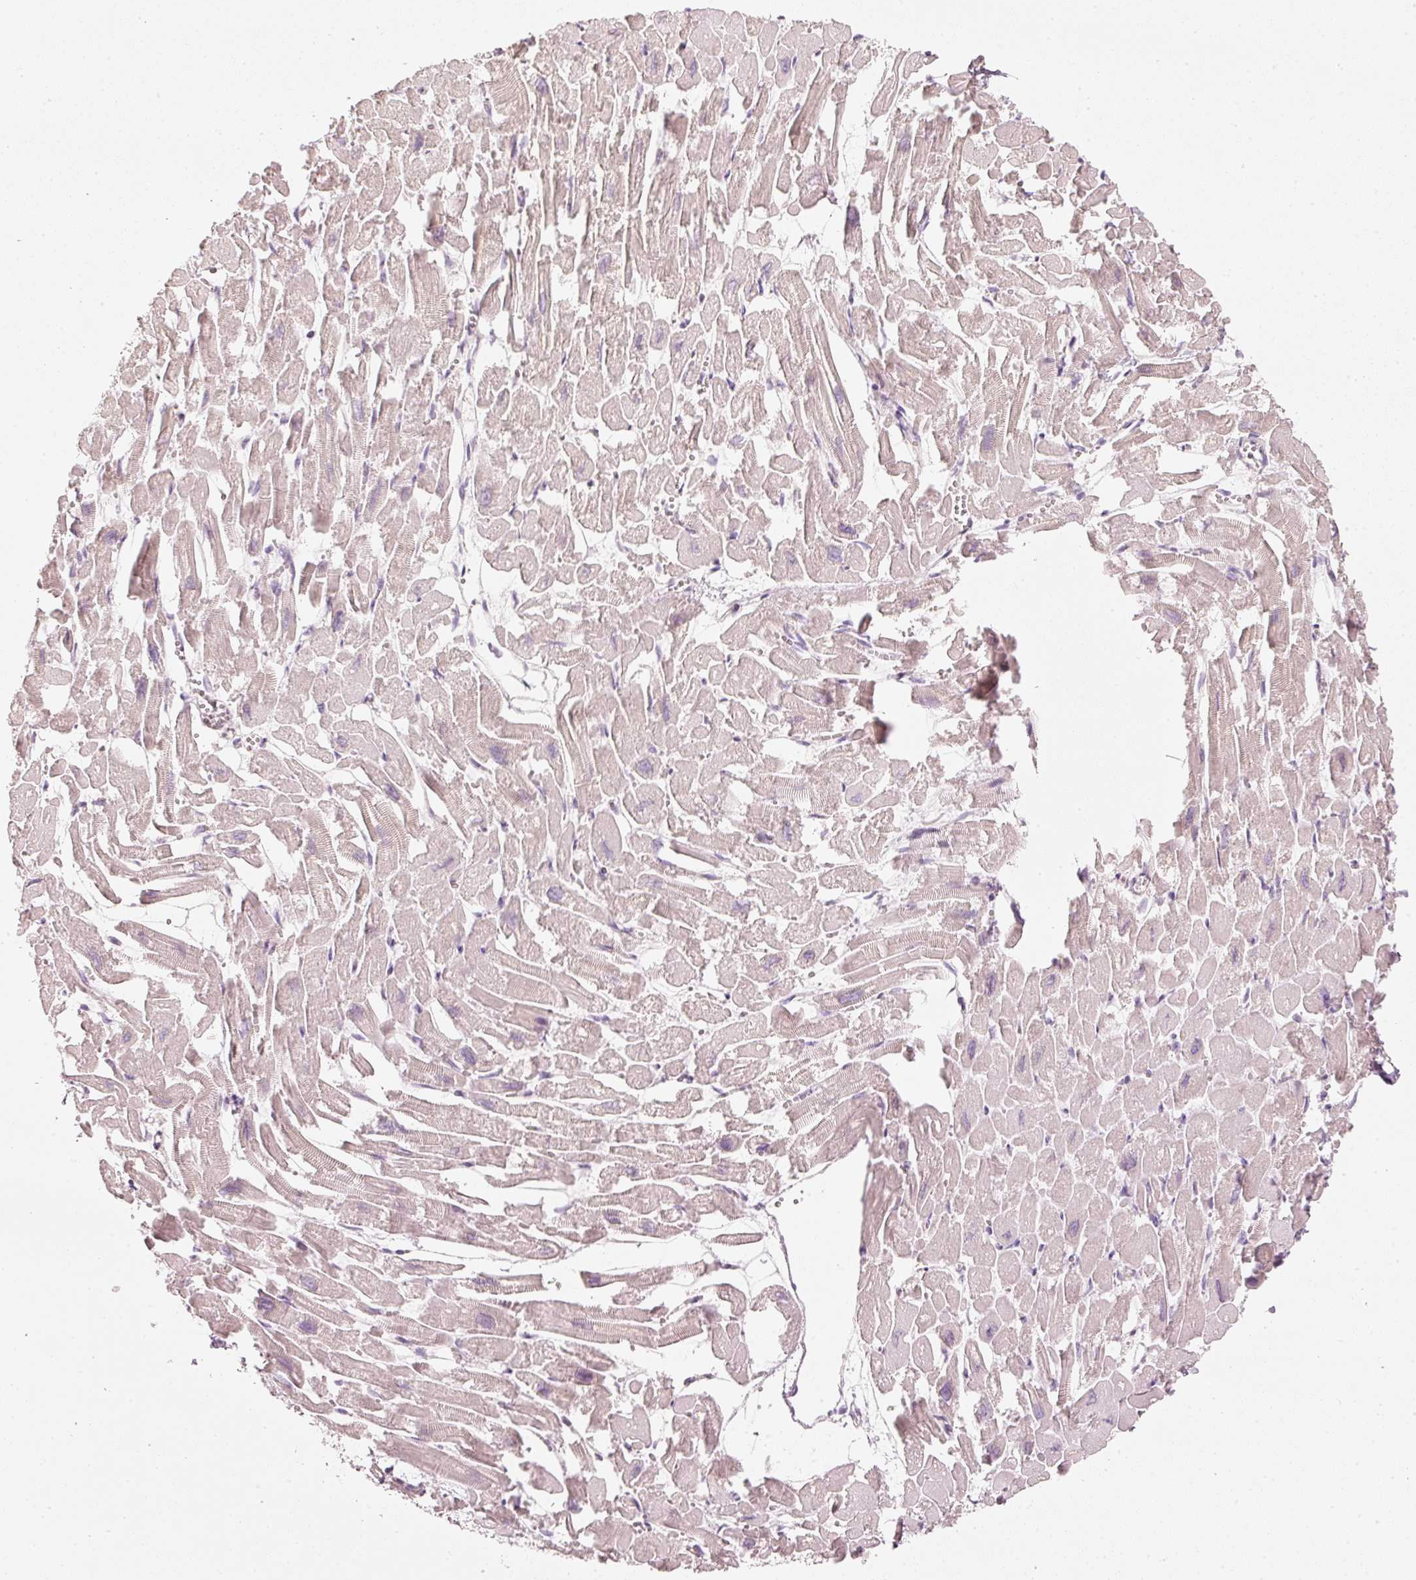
{"staining": {"intensity": "weak", "quantity": "25%-75%", "location": "cytoplasmic/membranous"}, "tissue": "heart muscle", "cell_type": "Cardiomyocytes", "image_type": "normal", "snomed": [{"axis": "morphology", "description": "Normal tissue, NOS"}, {"axis": "topography", "description": "Heart"}], "caption": "Immunohistochemistry (IHC) photomicrograph of normal heart muscle: heart muscle stained using immunohistochemistry (IHC) reveals low levels of weak protein expression localized specifically in the cytoplasmic/membranous of cardiomyocytes, appearing as a cytoplasmic/membranous brown color.", "gene": "TREX2", "patient": {"sex": "male", "age": 54}}